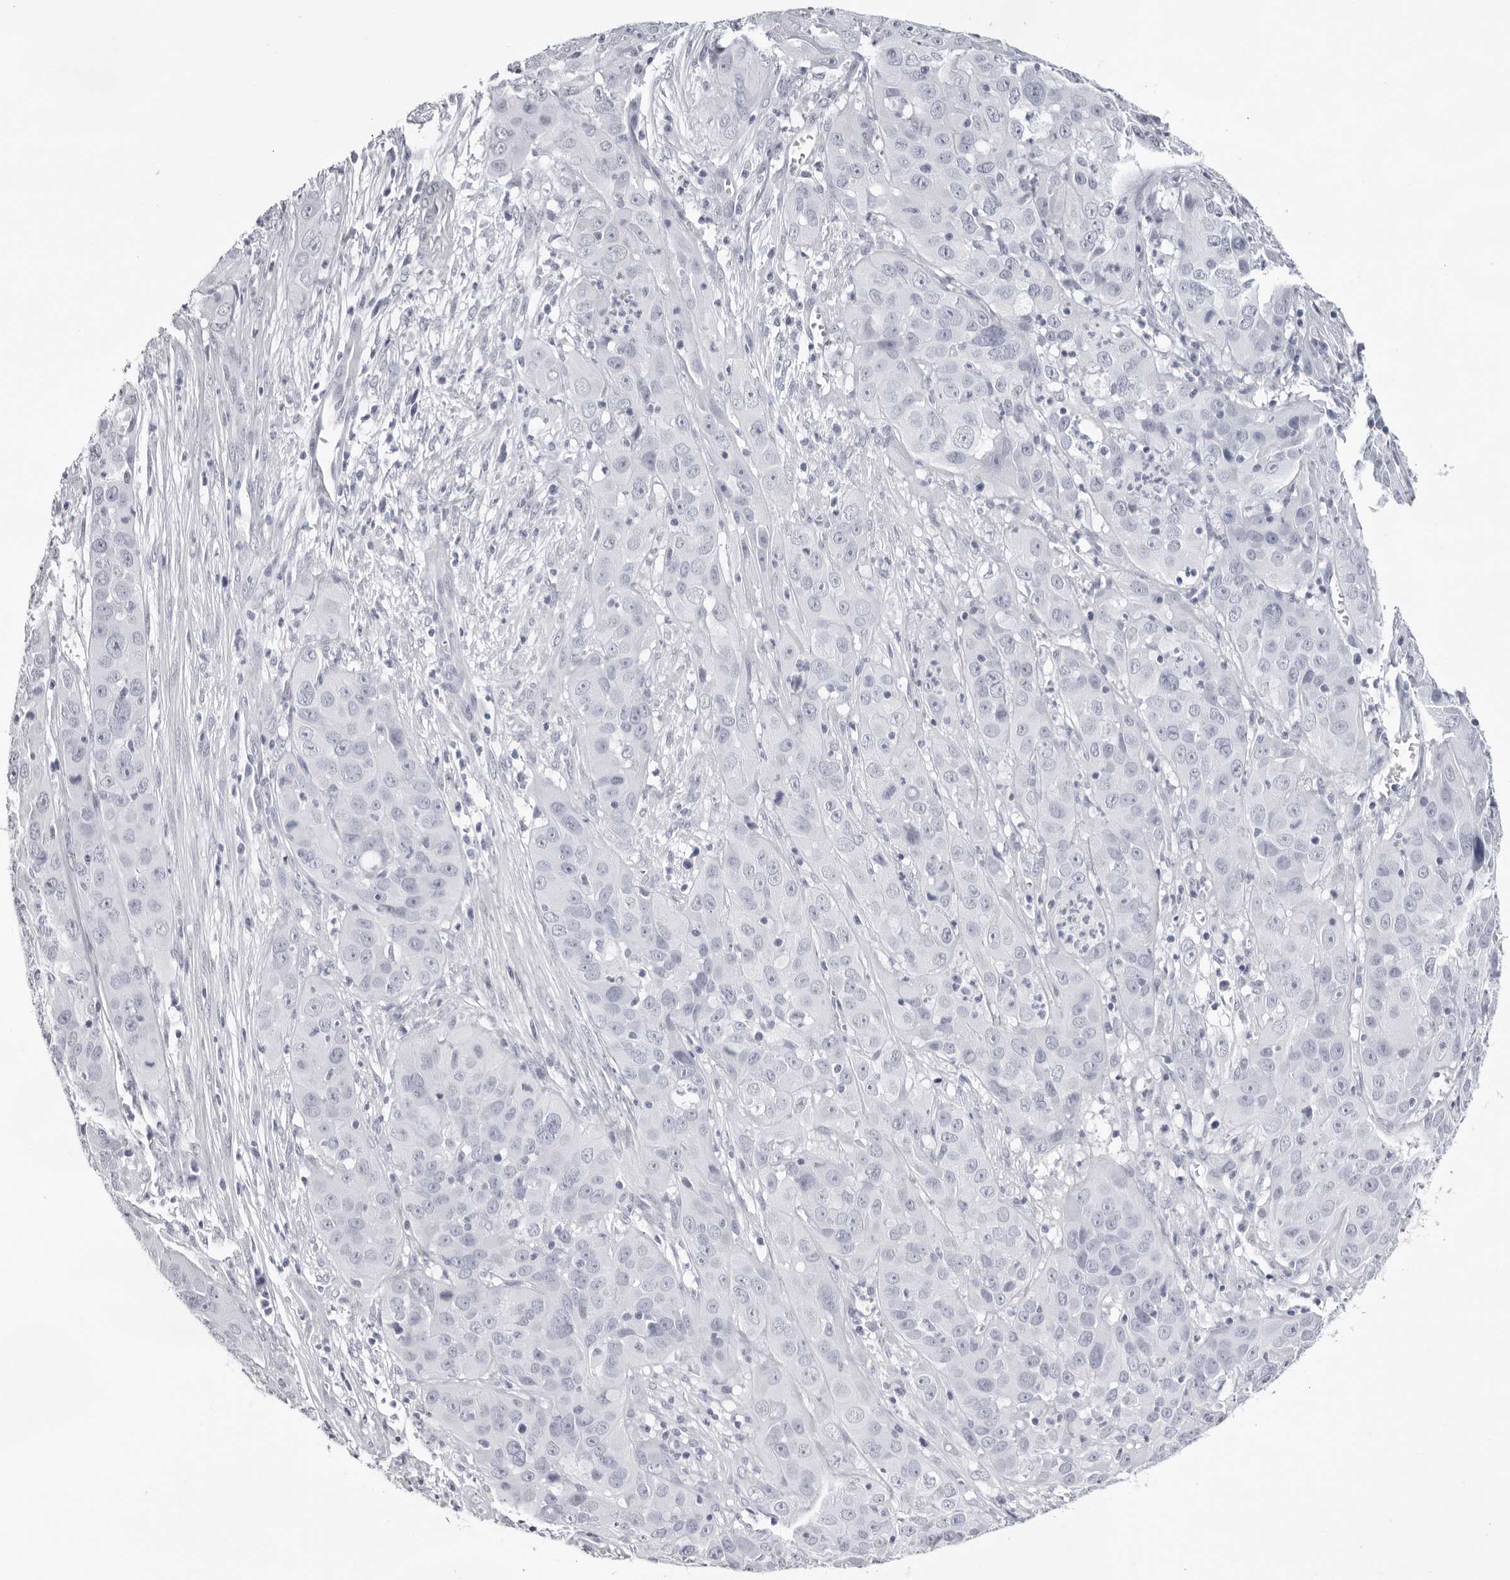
{"staining": {"intensity": "negative", "quantity": "none", "location": "none"}, "tissue": "cervical cancer", "cell_type": "Tumor cells", "image_type": "cancer", "snomed": [{"axis": "morphology", "description": "Squamous cell carcinoma, NOS"}, {"axis": "topography", "description": "Cervix"}], "caption": "An immunohistochemistry histopathology image of cervical cancer (squamous cell carcinoma) is shown. There is no staining in tumor cells of cervical cancer (squamous cell carcinoma).", "gene": "INSL3", "patient": {"sex": "female", "age": 32}}